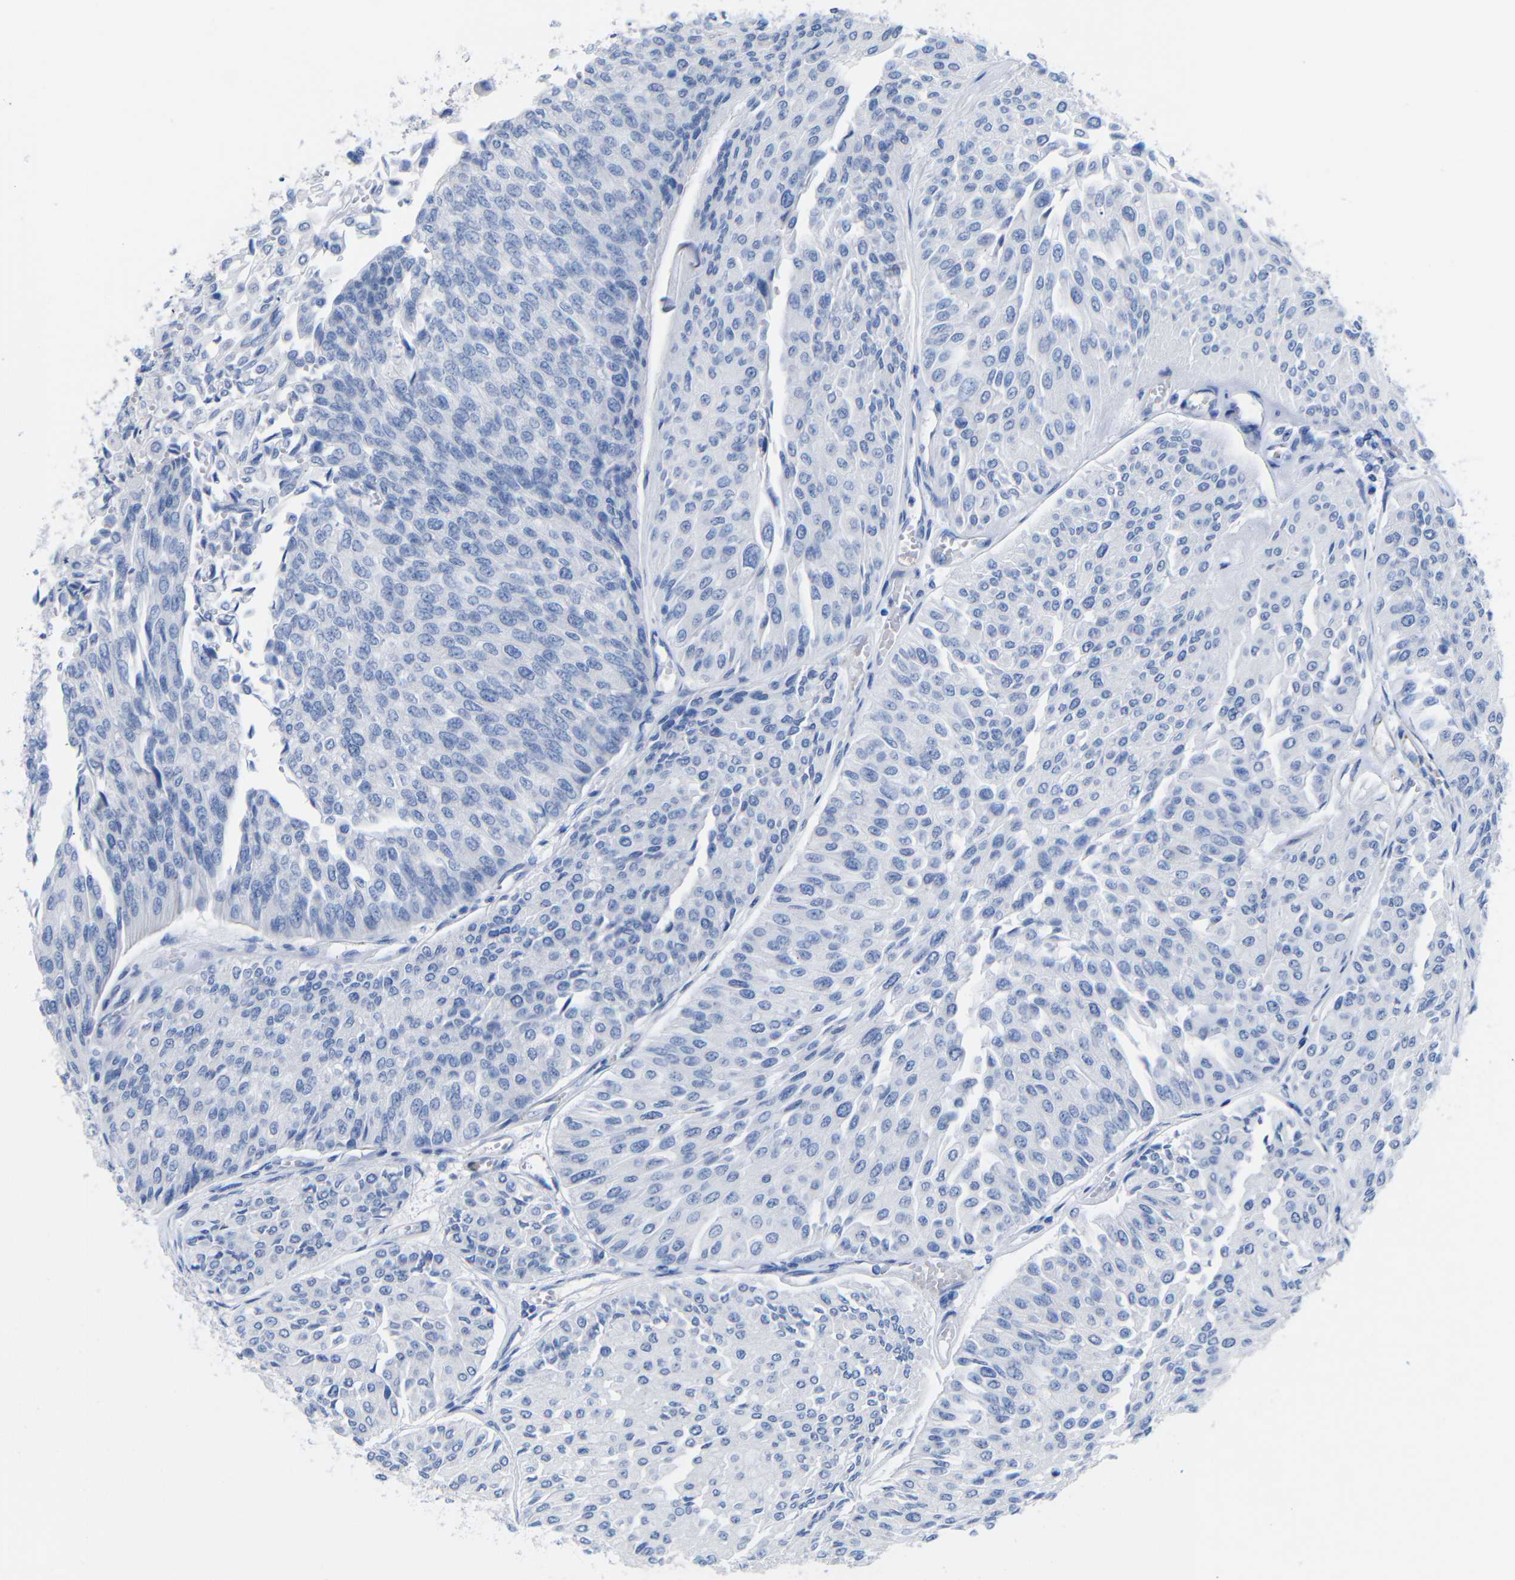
{"staining": {"intensity": "negative", "quantity": "none", "location": "none"}, "tissue": "urothelial cancer", "cell_type": "Tumor cells", "image_type": "cancer", "snomed": [{"axis": "morphology", "description": "Urothelial carcinoma, Low grade"}, {"axis": "topography", "description": "Urinary bladder"}], "caption": "A micrograph of human urothelial carcinoma (low-grade) is negative for staining in tumor cells.", "gene": "CGNL1", "patient": {"sex": "male", "age": 67}}